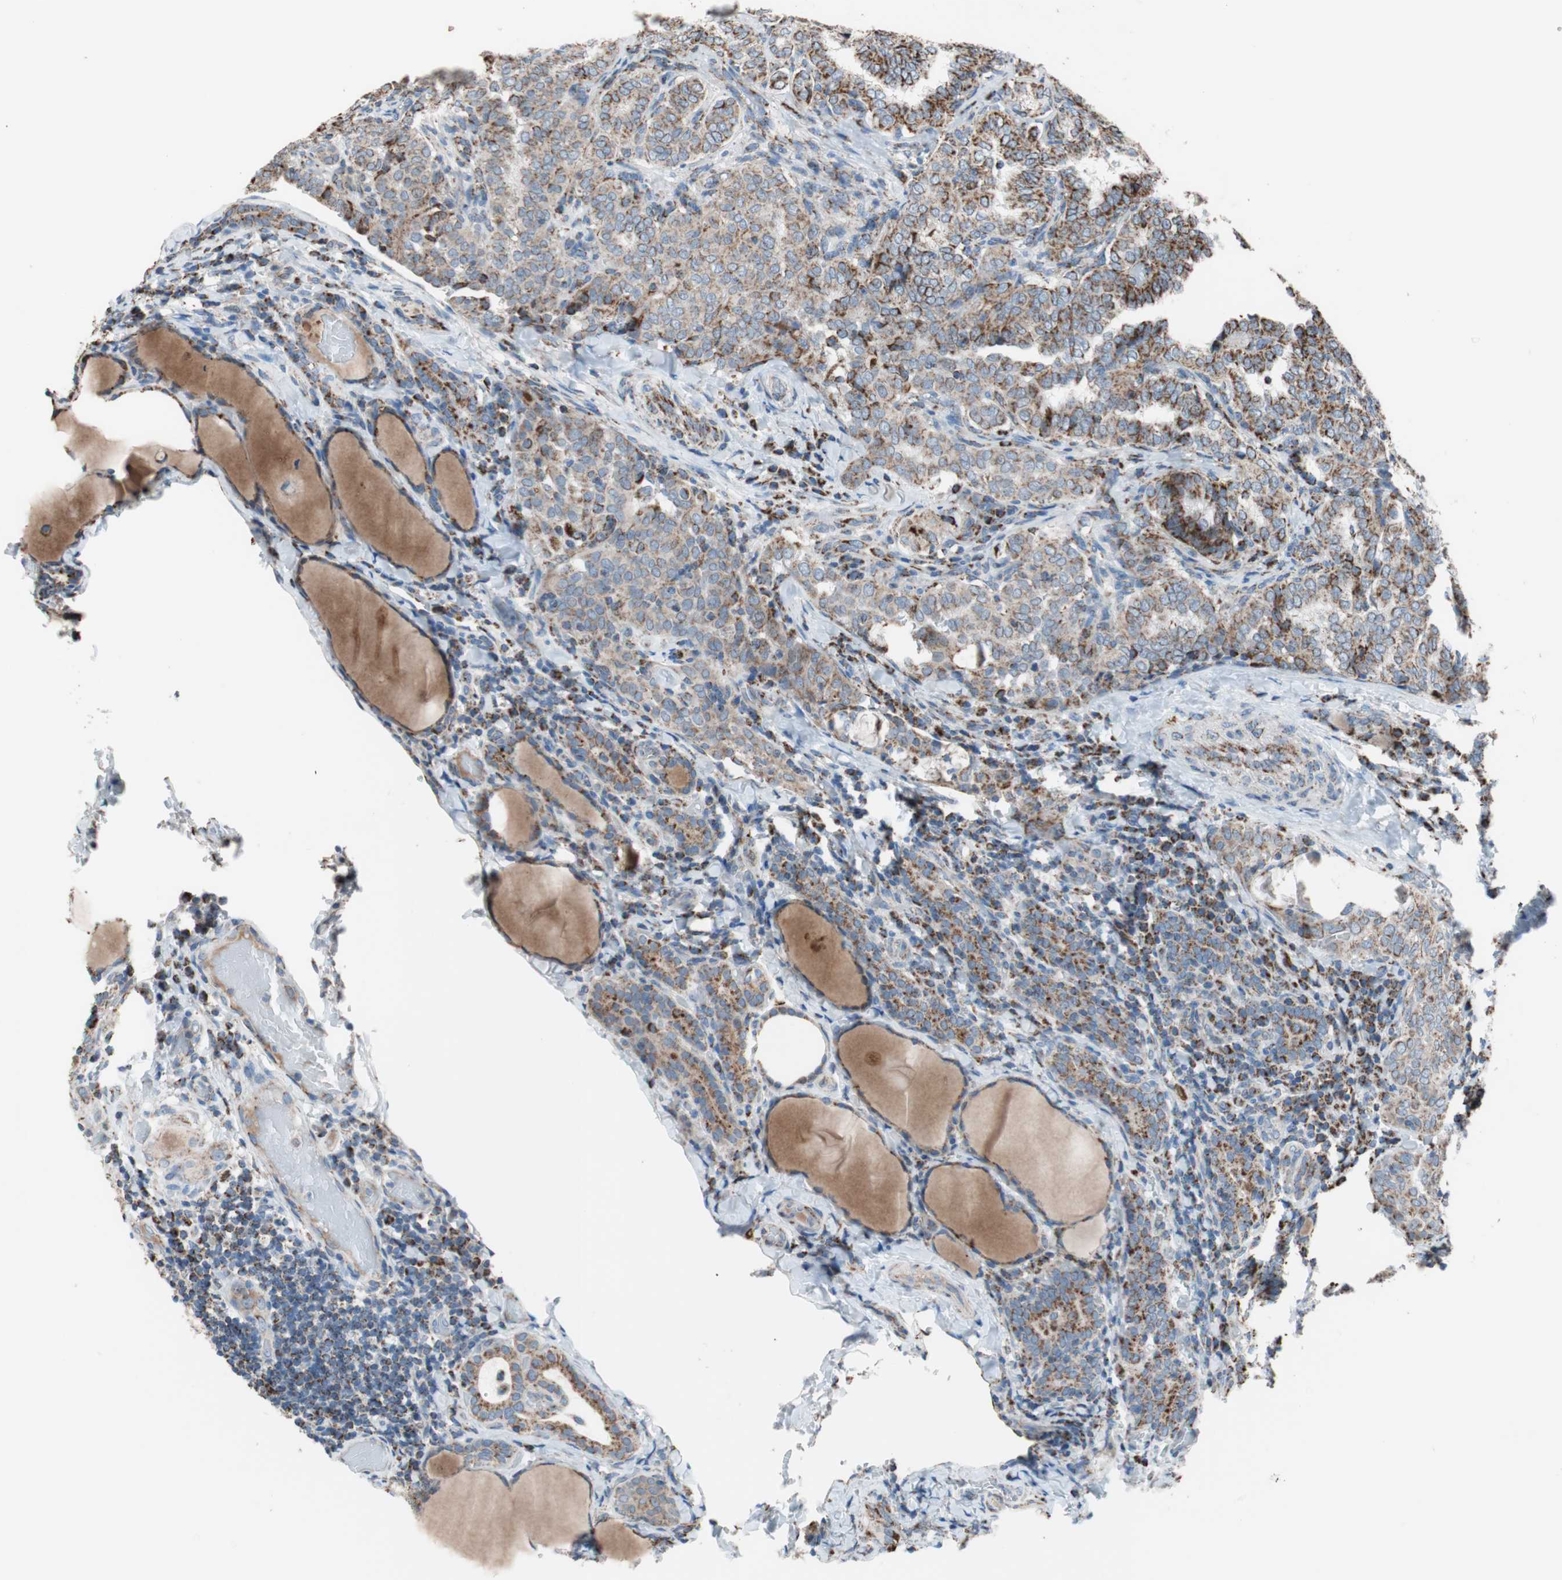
{"staining": {"intensity": "moderate", "quantity": ">75%", "location": "cytoplasmic/membranous"}, "tissue": "thyroid cancer", "cell_type": "Tumor cells", "image_type": "cancer", "snomed": [{"axis": "morphology", "description": "Normal tissue, NOS"}, {"axis": "morphology", "description": "Papillary adenocarcinoma, NOS"}, {"axis": "topography", "description": "Thyroid gland"}], "caption": "Immunohistochemical staining of thyroid cancer demonstrates medium levels of moderate cytoplasmic/membranous protein staining in approximately >75% of tumor cells. (brown staining indicates protein expression, while blue staining denotes nuclei).", "gene": "PCSK4", "patient": {"sex": "female", "age": 30}}